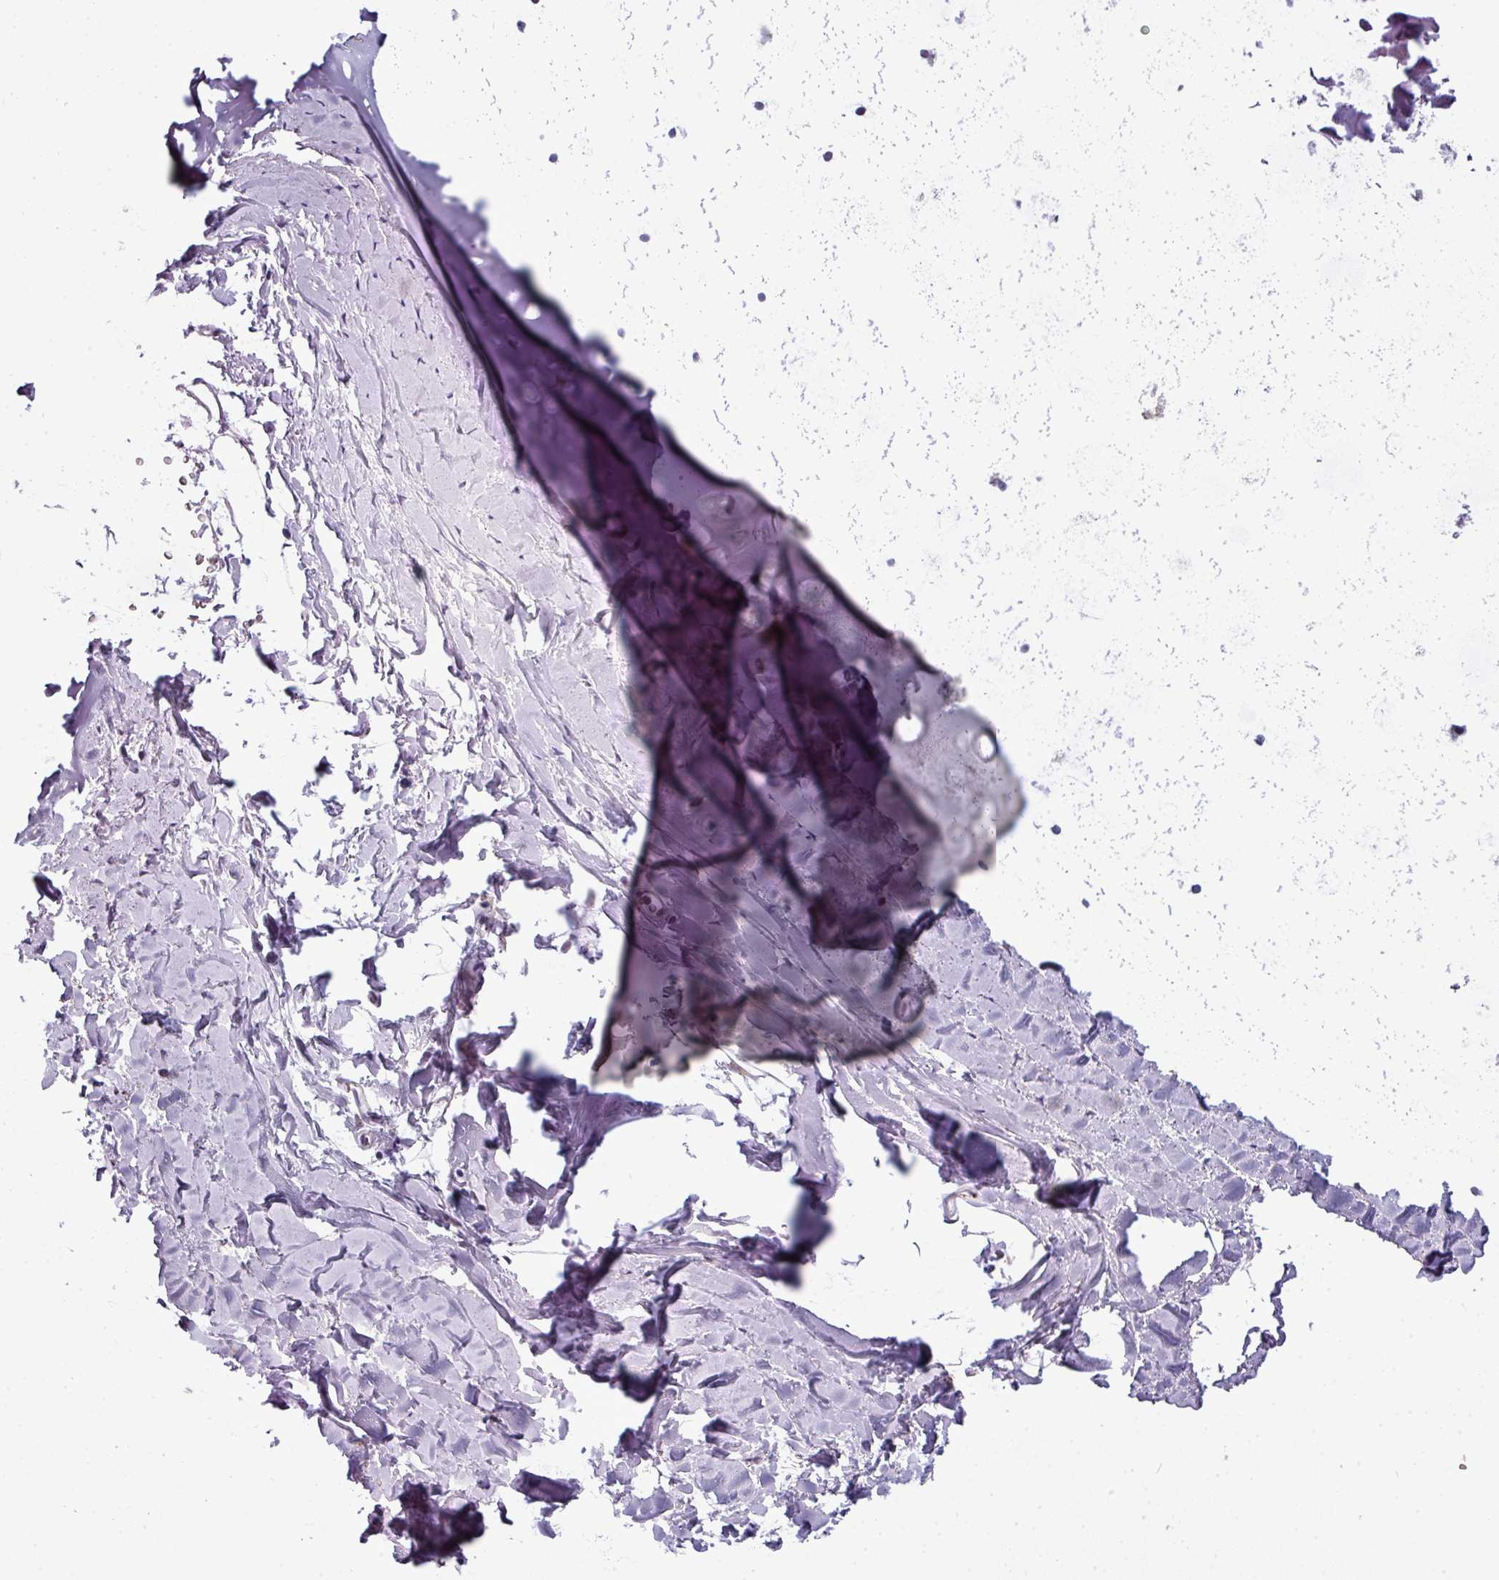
{"staining": {"intensity": "negative", "quantity": "none", "location": "none"}, "tissue": "soft tissue", "cell_type": "Chondrocytes", "image_type": "normal", "snomed": [{"axis": "morphology", "description": "Normal tissue, NOS"}, {"axis": "topography", "description": "Cartilage tissue"}, {"axis": "topography", "description": "Bronchus"}], "caption": "This is an immunohistochemistry histopathology image of unremarkable soft tissue. There is no staining in chondrocytes.", "gene": "TMEFF1", "patient": {"sex": "female", "age": 72}}